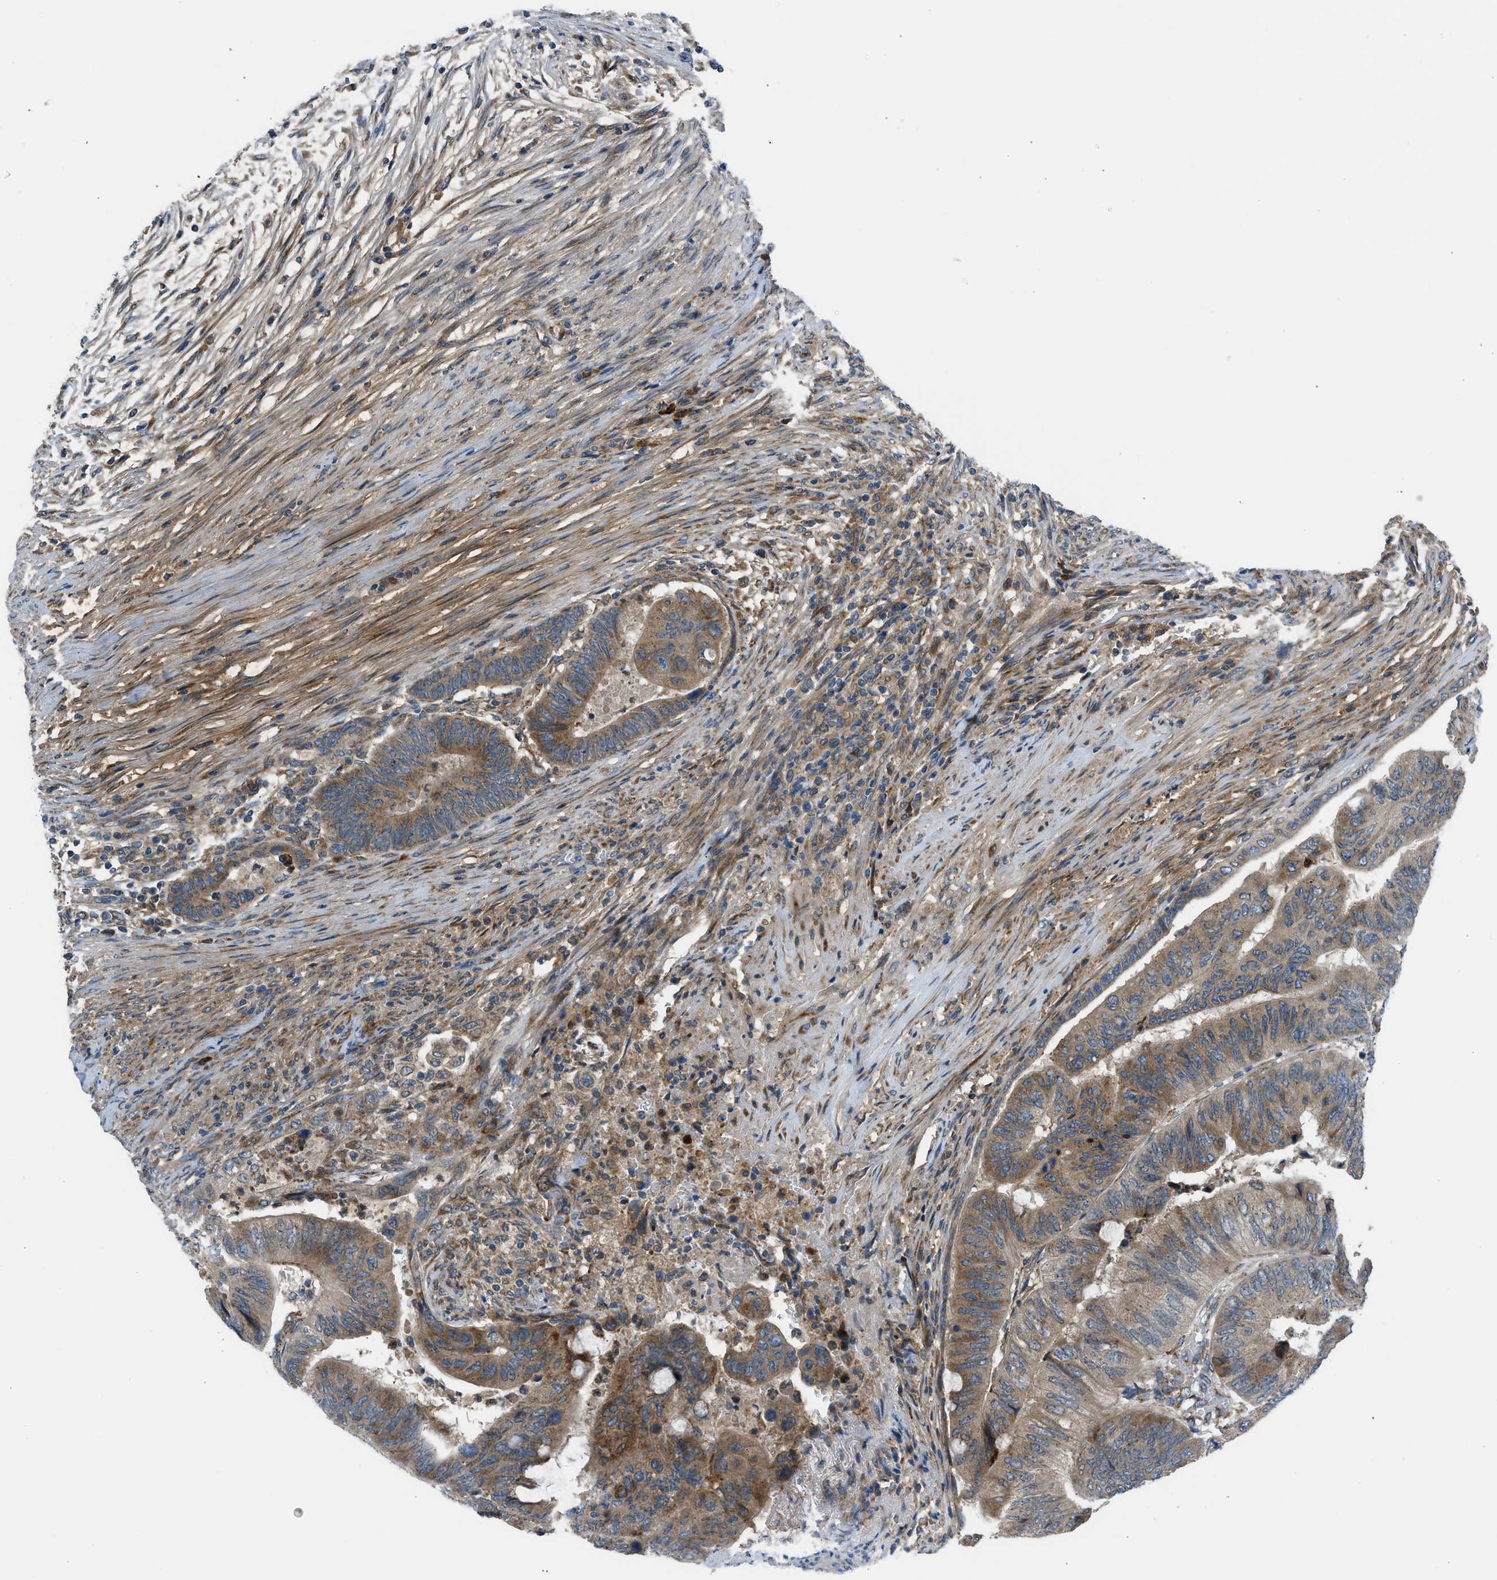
{"staining": {"intensity": "moderate", "quantity": ">75%", "location": "cytoplasmic/membranous"}, "tissue": "colorectal cancer", "cell_type": "Tumor cells", "image_type": "cancer", "snomed": [{"axis": "morphology", "description": "Normal tissue, NOS"}, {"axis": "morphology", "description": "Adenocarcinoma, NOS"}, {"axis": "topography", "description": "Rectum"}, {"axis": "topography", "description": "Peripheral nerve tissue"}], "caption": "Human colorectal cancer (adenocarcinoma) stained with a brown dye demonstrates moderate cytoplasmic/membranous positive staining in approximately >75% of tumor cells.", "gene": "EDARADD", "patient": {"sex": "male", "age": 92}}